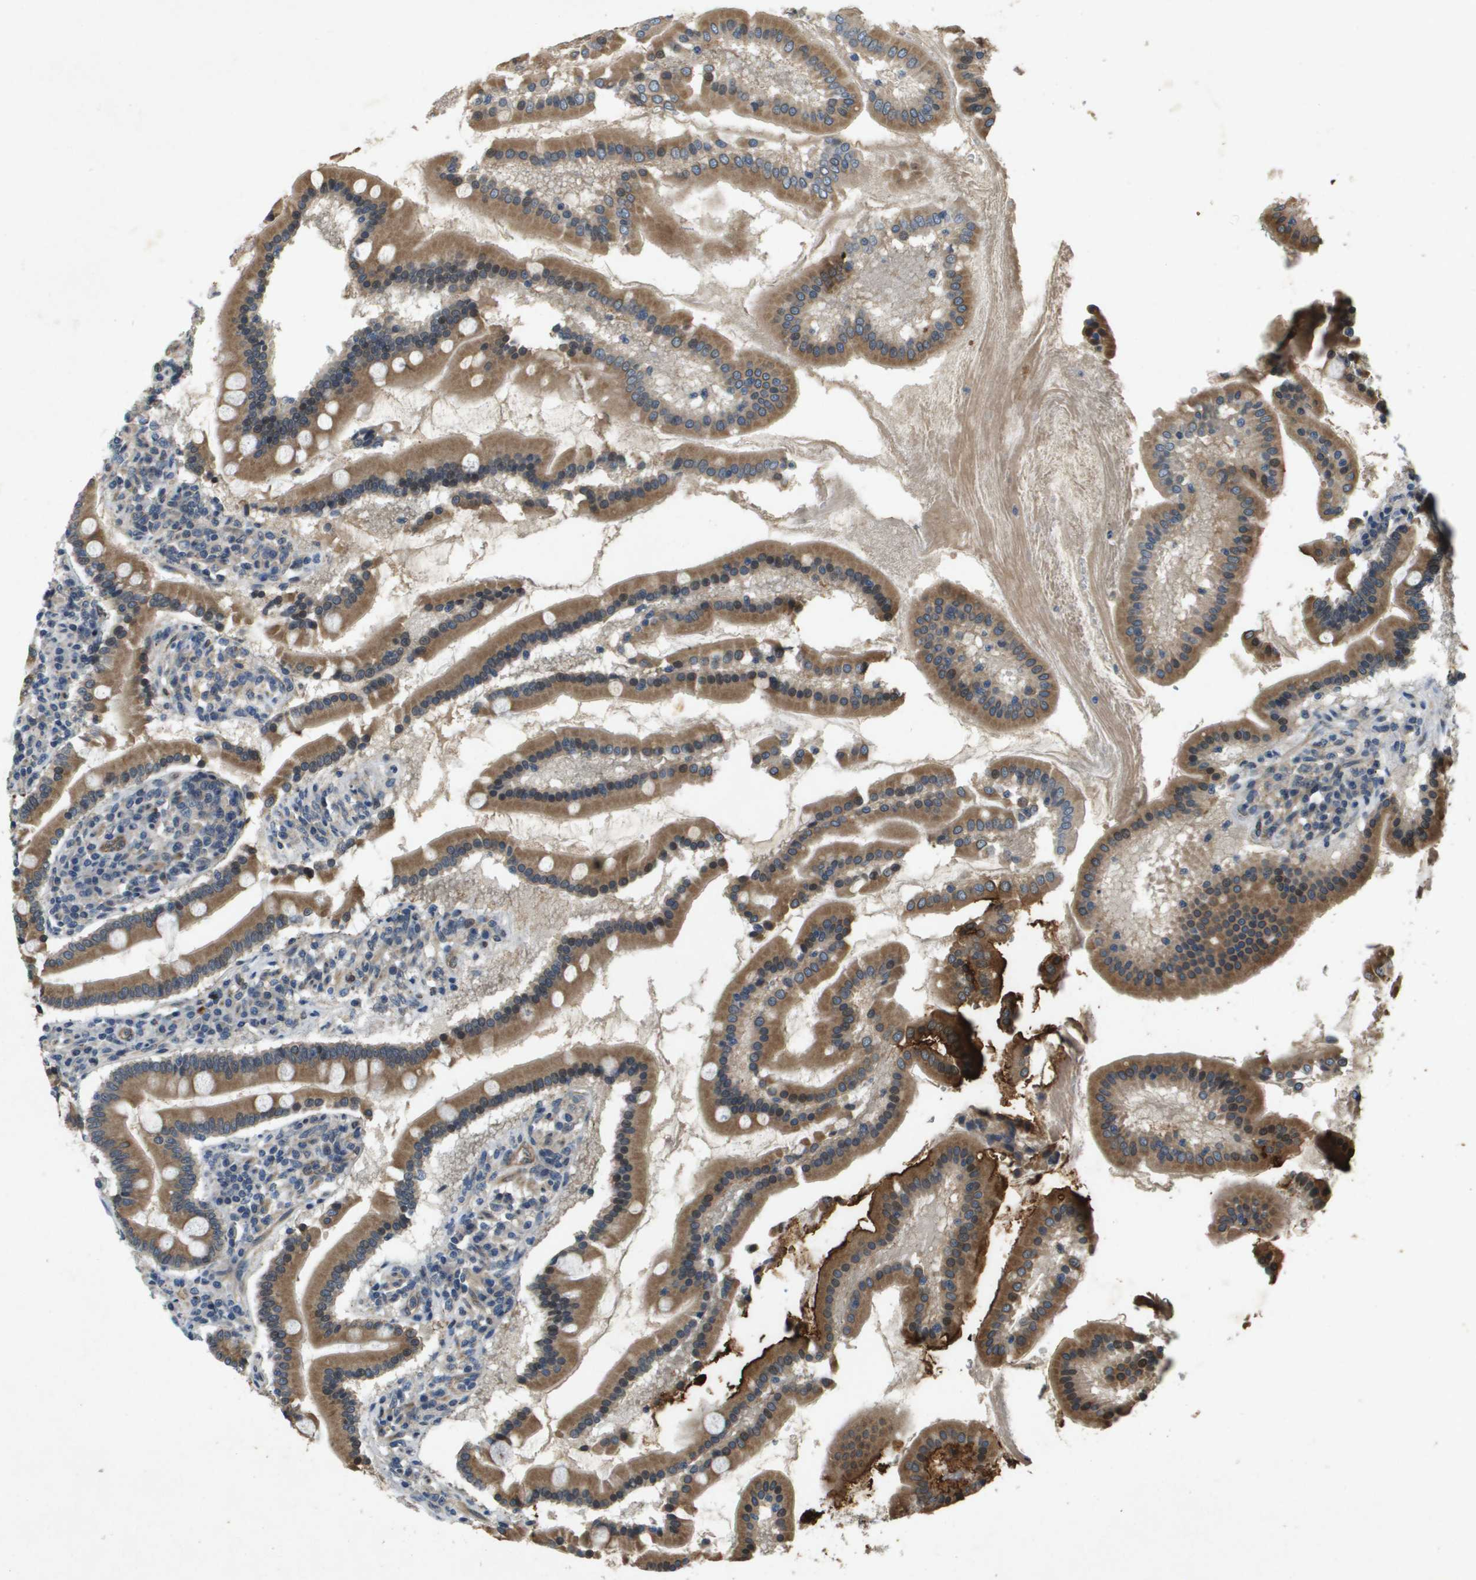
{"staining": {"intensity": "strong", "quantity": ">75%", "location": "cytoplasmic/membranous"}, "tissue": "duodenum", "cell_type": "Glandular cells", "image_type": "normal", "snomed": [{"axis": "morphology", "description": "Normal tissue, NOS"}, {"axis": "topography", "description": "Duodenum"}], "caption": "Immunohistochemistry (IHC) staining of unremarkable duodenum, which shows high levels of strong cytoplasmic/membranous staining in about >75% of glandular cells indicating strong cytoplasmic/membranous protein staining. The staining was performed using DAB (brown) for protein detection and nuclei were counterstained in hematoxylin (blue).", "gene": "PGAP3", "patient": {"sex": "male", "age": 50}}